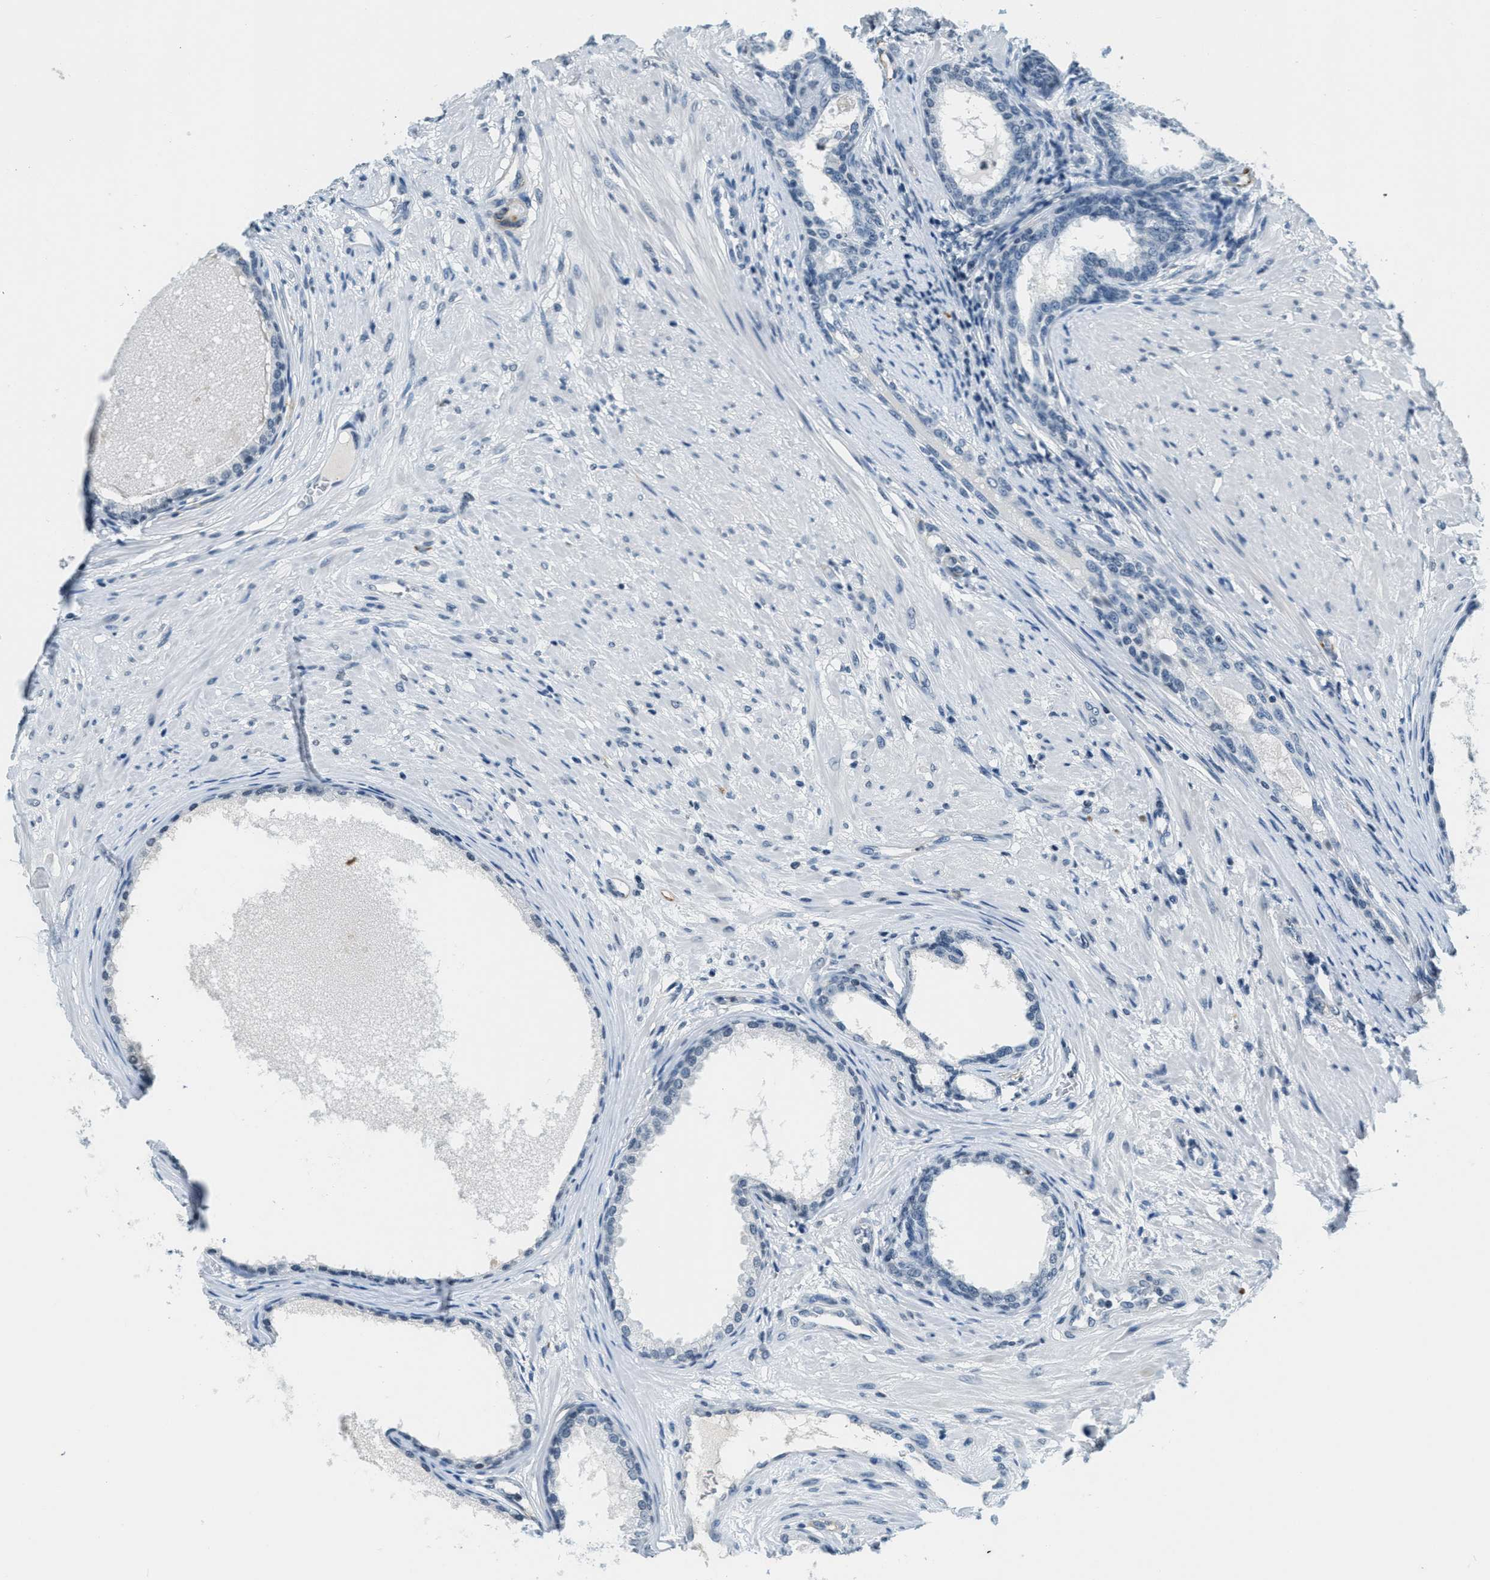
{"staining": {"intensity": "negative", "quantity": "none", "location": "none"}, "tissue": "prostate", "cell_type": "Glandular cells", "image_type": "normal", "snomed": [{"axis": "morphology", "description": "Normal tissue, NOS"}, {"axis": "topography", "description": "Prostate"}], "caption": "Histopathology image shows no protein expression in glandular cells of benign prostate.", "gene": "CA4", "patient": {"sex": "male", "age": 76}}